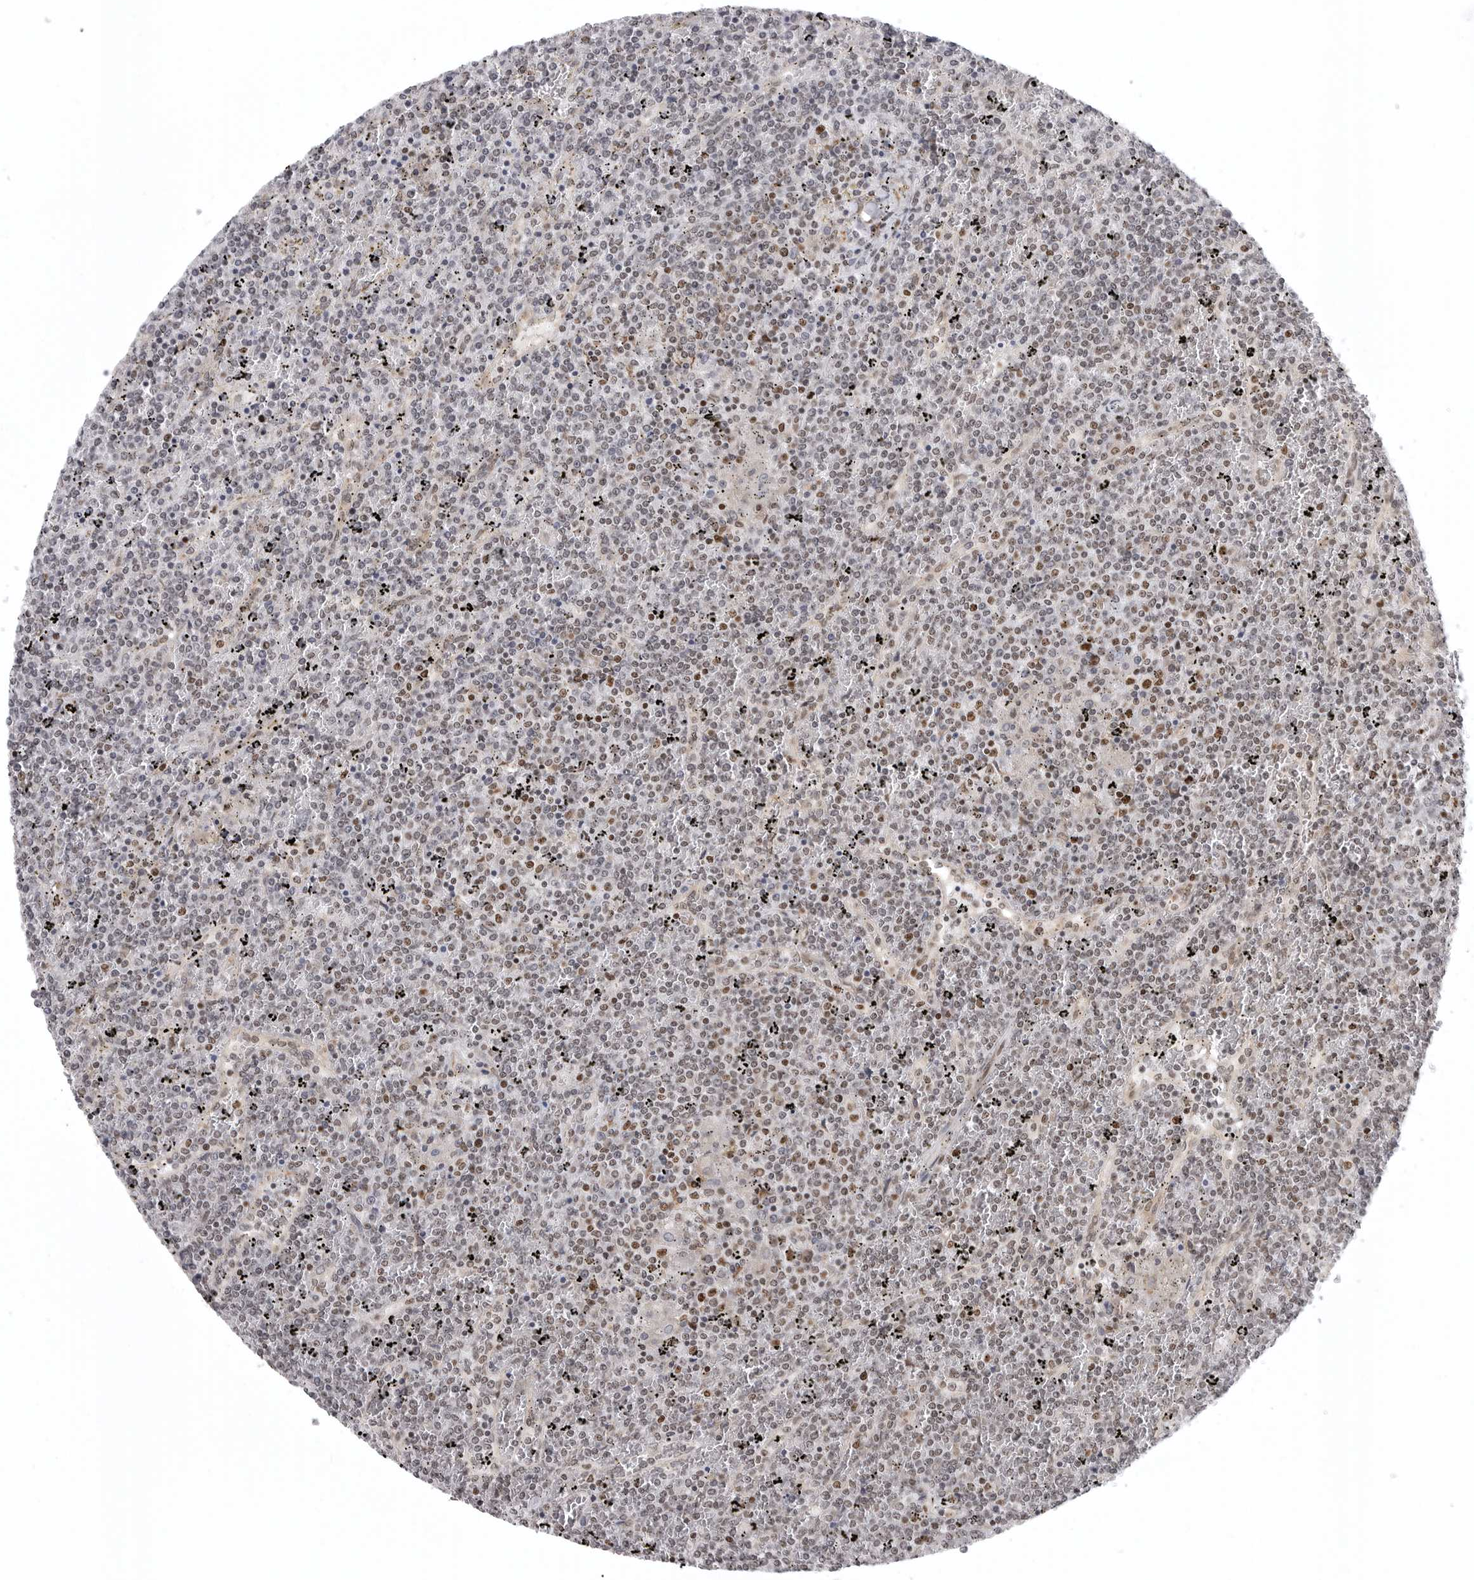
{"staining": {"intensity": "negative", "quantity": "none", "location": "none"}, "tissue": "lymphoma", "cell_type": "Tumor cells", "image_type": "cancer", "snomed": [{"axis": "morphology", "description": "Malignant lymphoma, non-Hodgkin's type, Low grade"}, {"axis": "topography", "description": "Spleen"}], "caption": "This is an immunohistochemistry (IHC) histopathology image of human lymphoma. There is no positivity in tumor cells.", "gene": "PRDM10", "patient": {"sex": "female", "age": 19}}